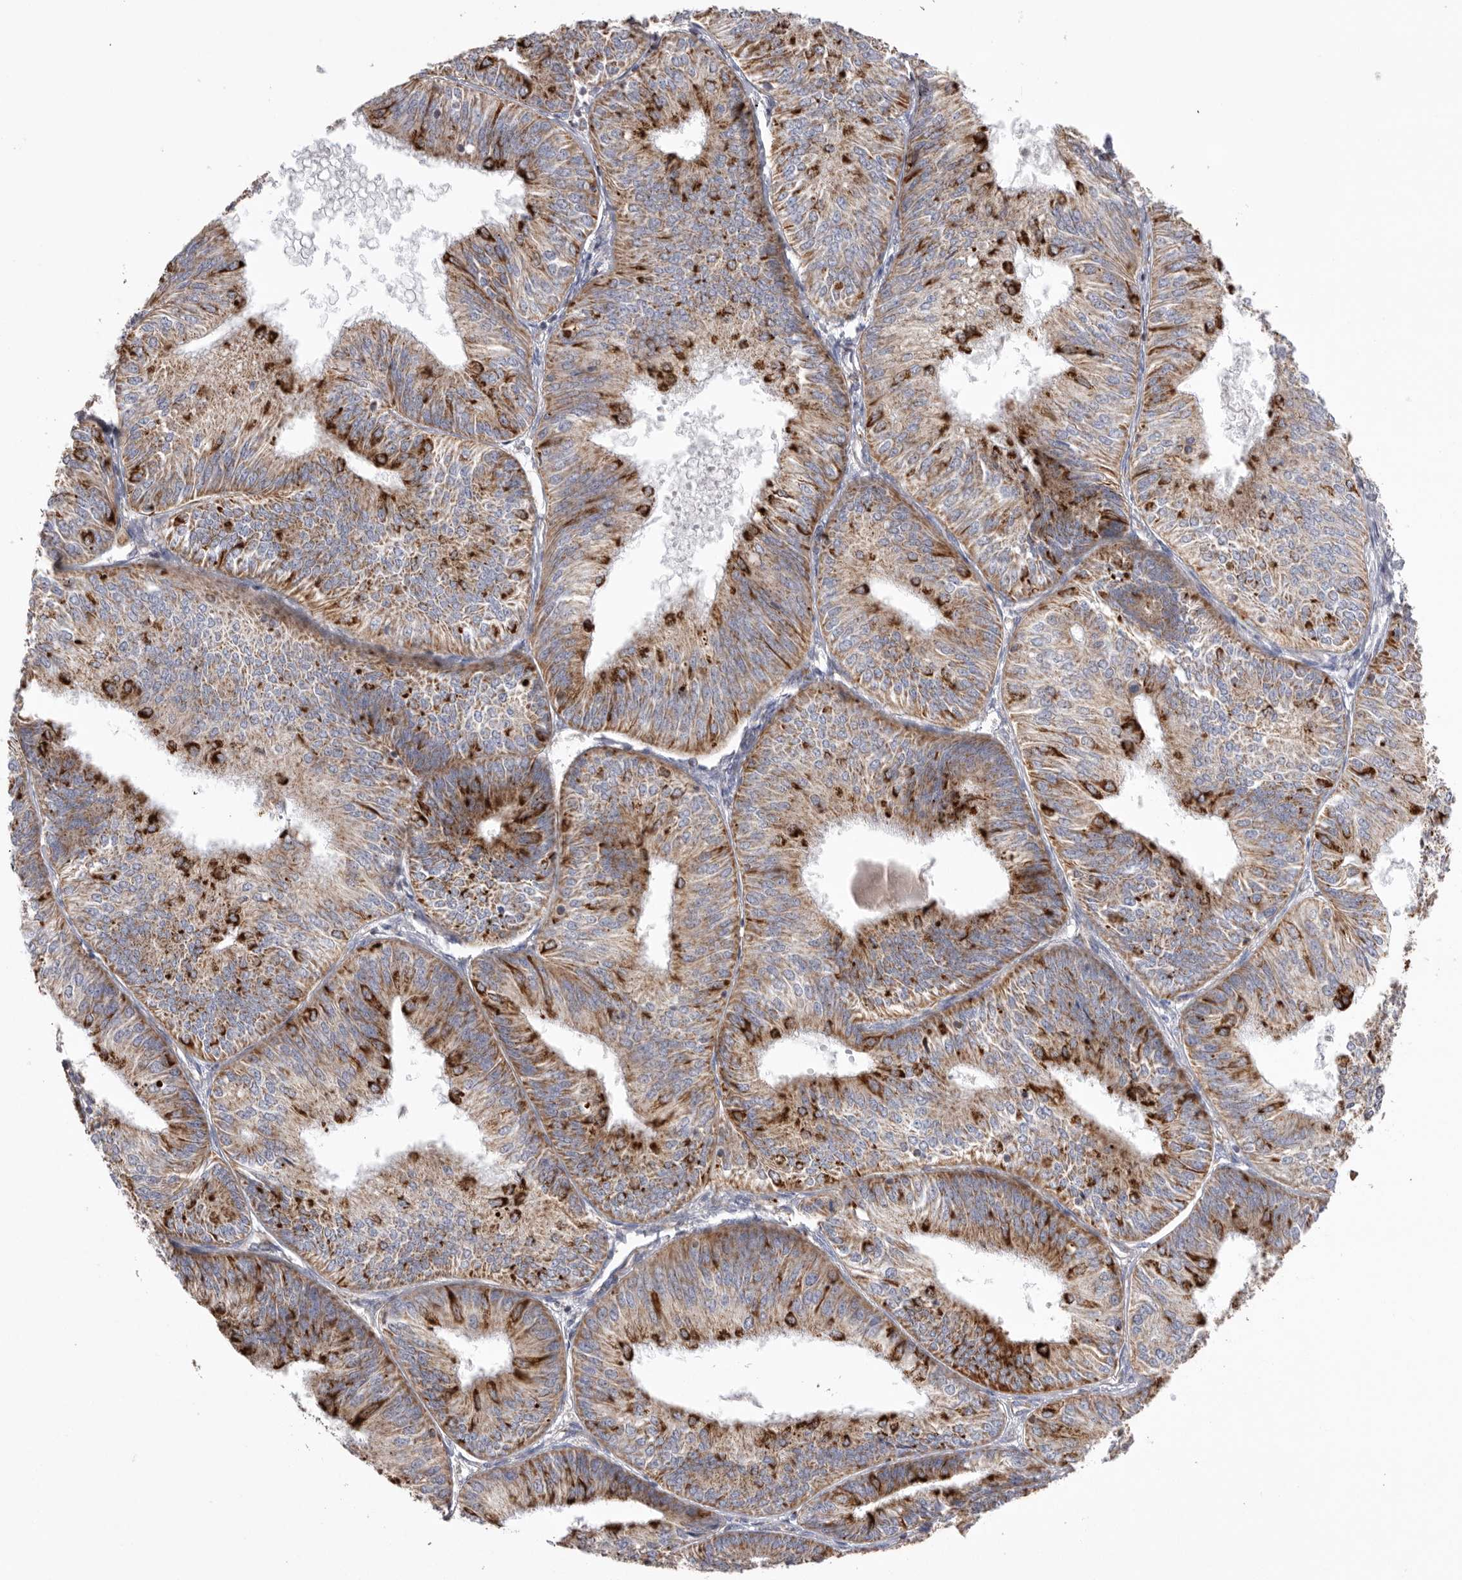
{"staining": {"intensity": "strong", "quantity": "<25%", "location": "cytoplasmic/membranous"}, "tissue": "endometrial cancer", "cell_type": "Tumor cells", "image_type": "cancer", "snomed": [{"axis": "morphology", "description": "Adenocarcinoma, NOS"}, {"axis": "topography", "description": "Endometrium"}], "caption": "This photomicrograph demonstrates immunohistochemistry (IHC) staining of human endometrial adenocarcinoma, with medium strong cytoplasmic/membranous positivity in about <25% of tumor cells.", "gene": "VDAC3", "patient": {"sex": "female", "age": 58}}